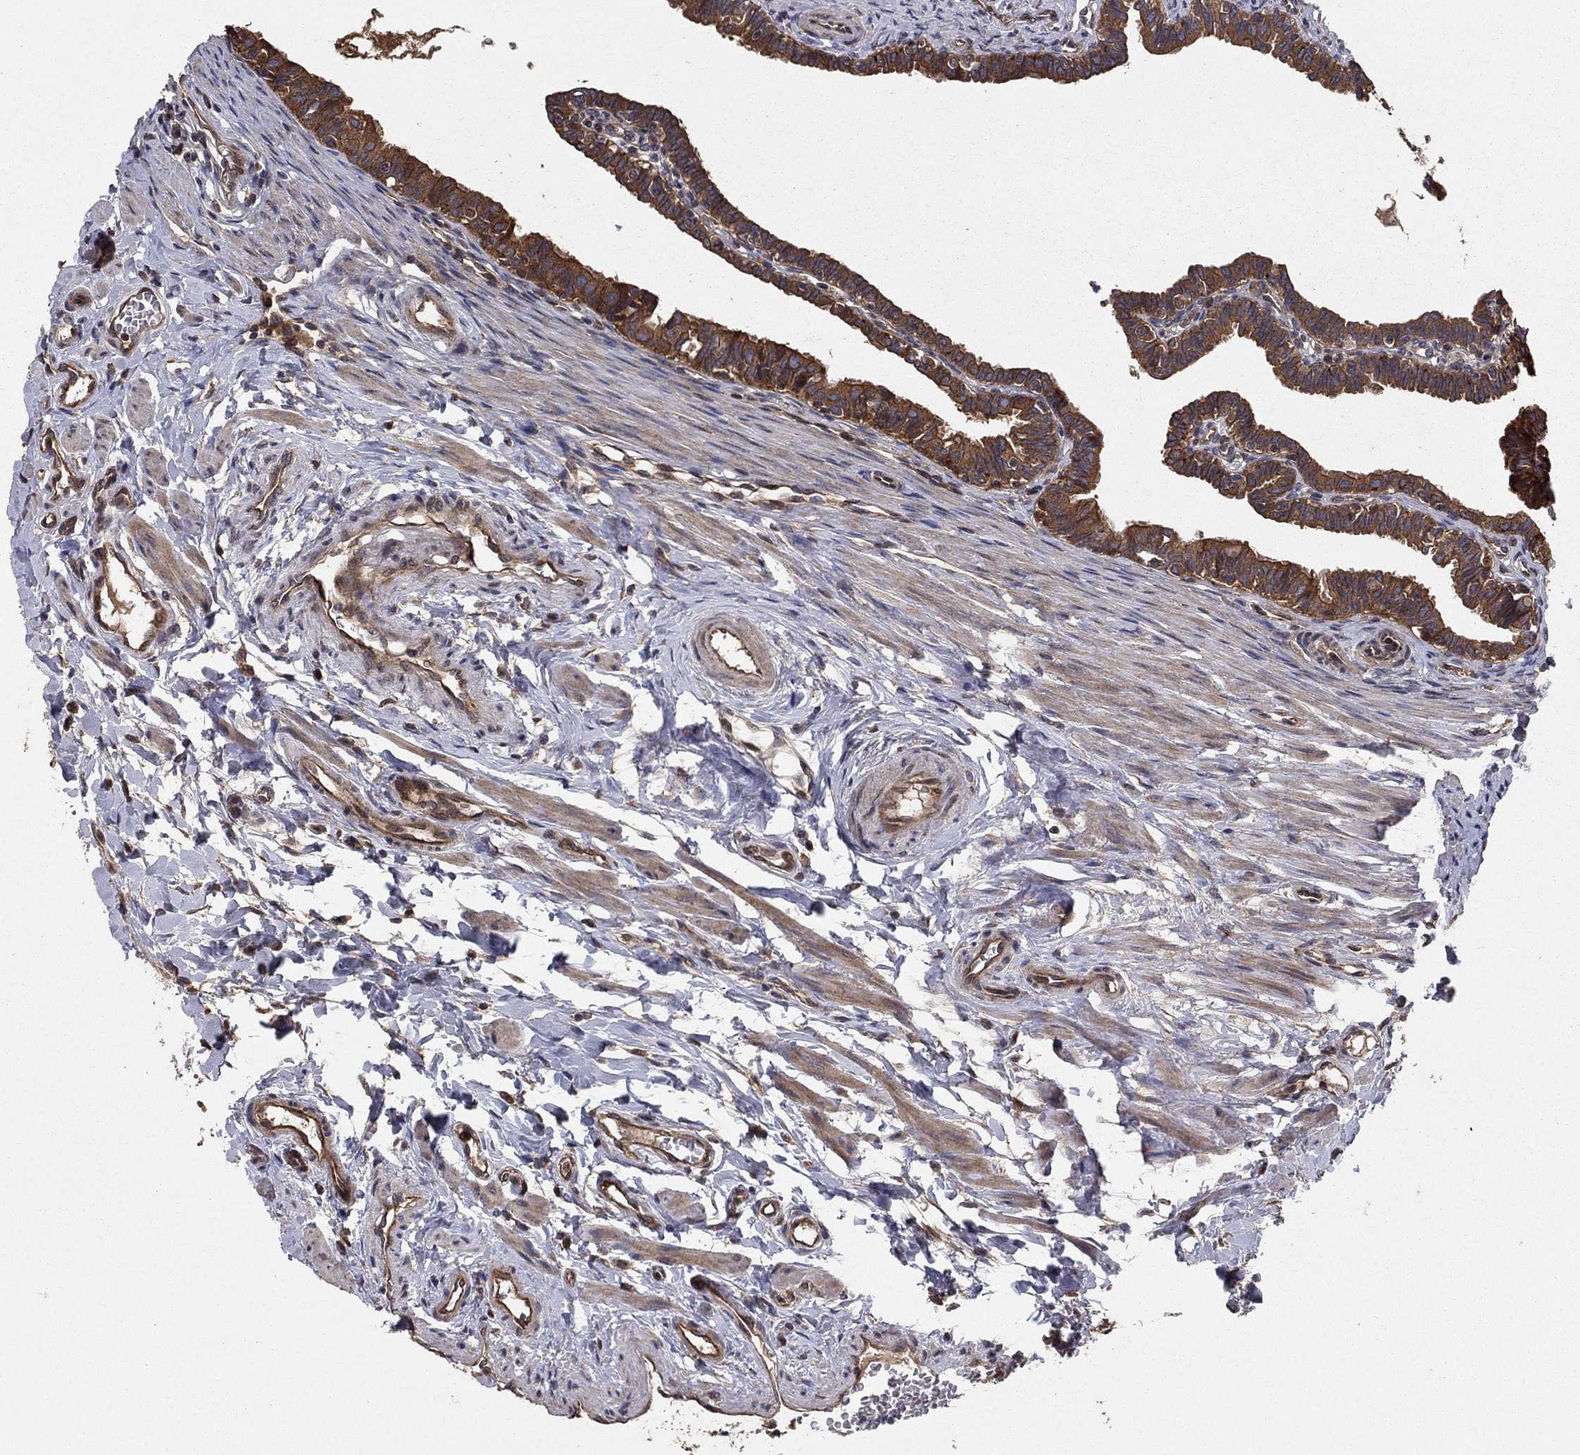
{"staining": {"intensity": "moderate", "quantity": ">75%", "location": "cytoplasmic/membranous"}, "tissue": "fallopian tube", "cell_type": "Glandular cells", "image_type": "normal", "snomed": [{"axis": "morphology", "description": "Normal tissue, NOS"}, {"axis": "topography", "description": "Fallopian tube"}], "caption": "Immunohistochemistry staining of normal fallopian tube, which reveals medium levels of moderate cytoplasmic/membranous staining in approximately >75% of glandular cells indicating moderate cytoplasmic/membranous protein expression. The staining was performed using DAB (brown) for protein detection and nuclei were counterstained in hematoxylin (blue).", "gene": "BABAM2", "patient": {"sex": "female", "age": 36}}